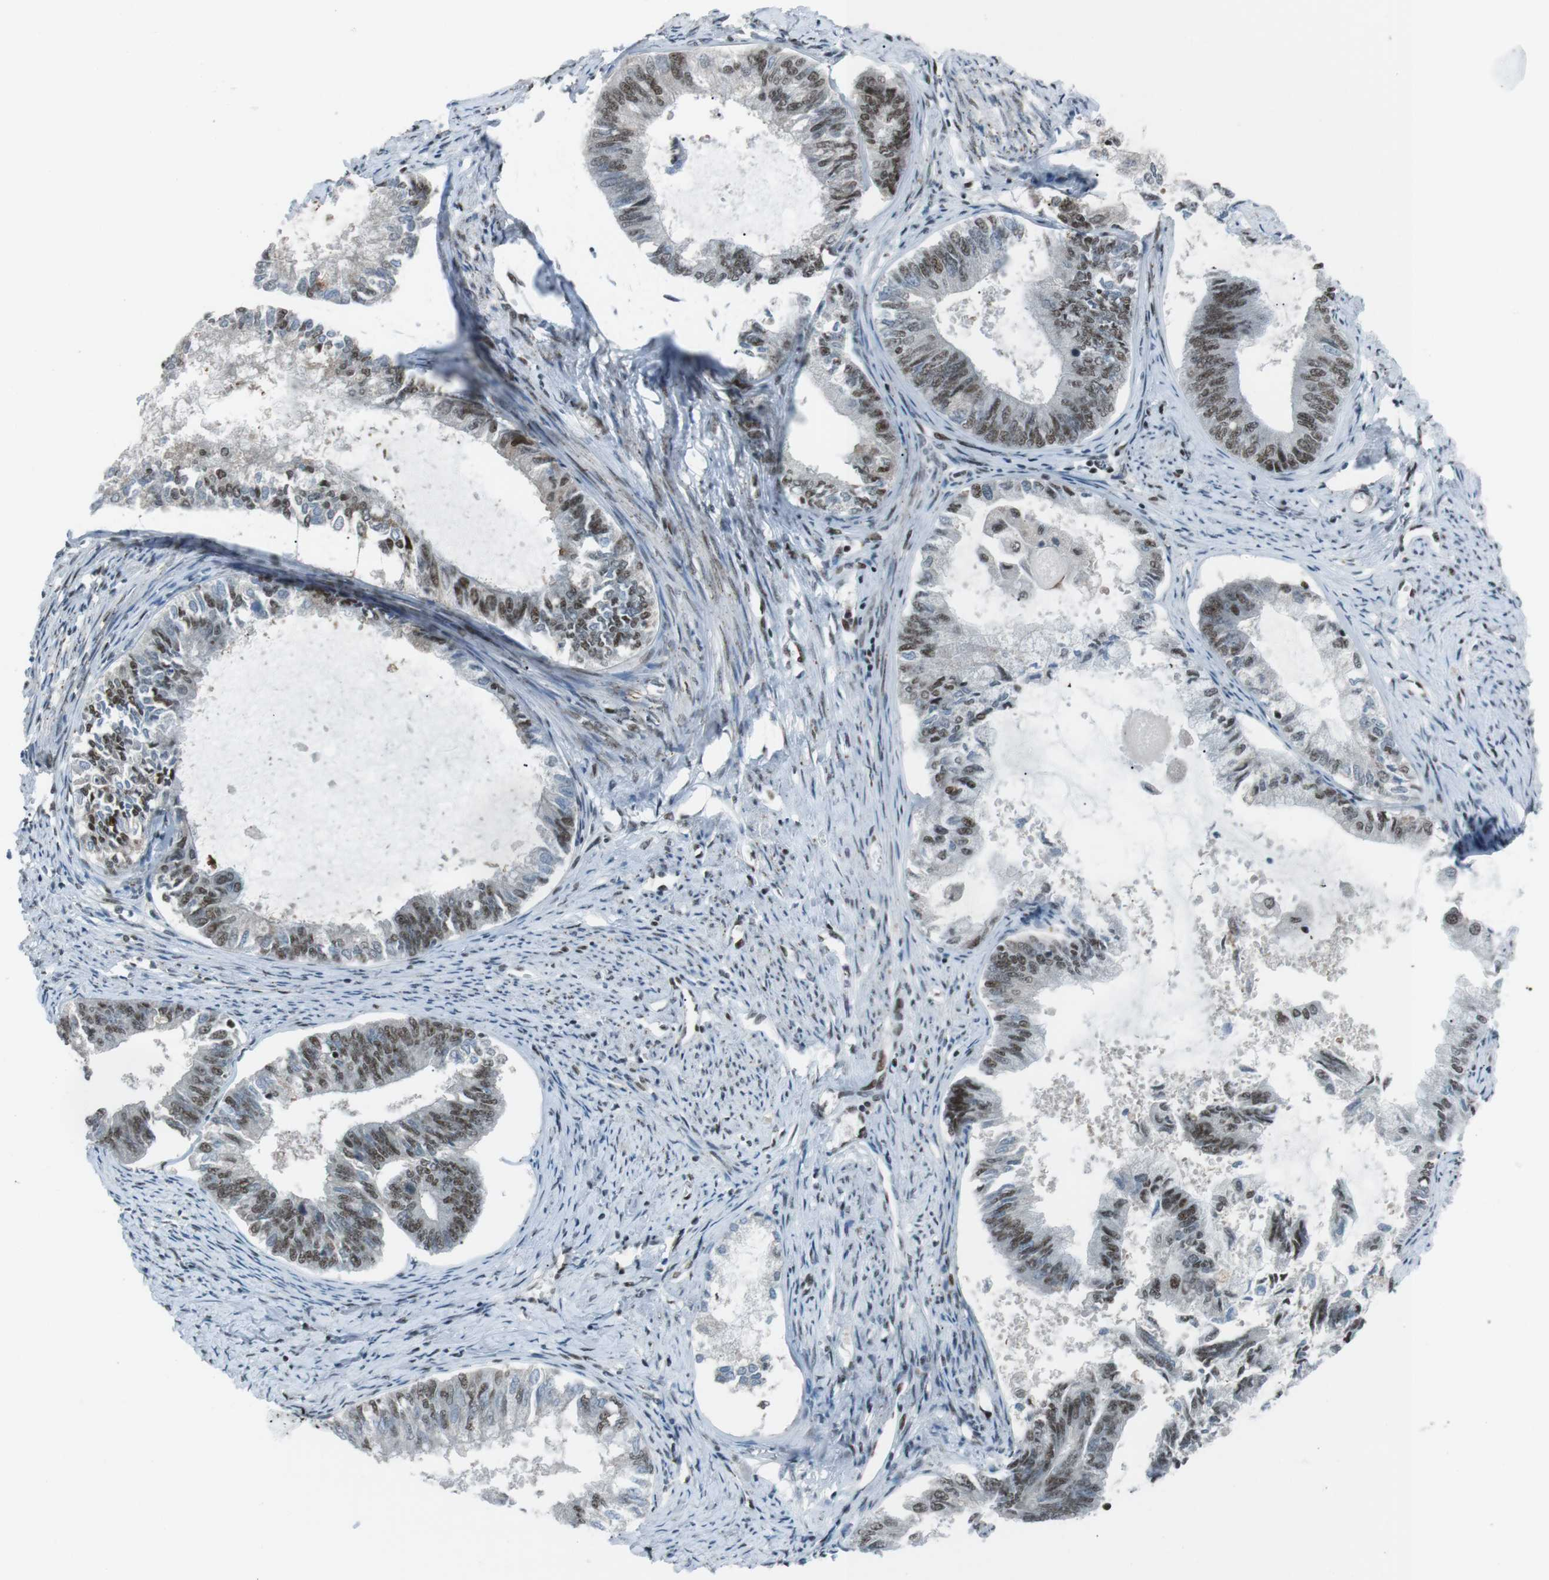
{"staining": {"intensity": "moderate", "quantity": "25%-75%", "location": "nuclear"}, "tissue": "endometrial cancer", "cell_type": "Tumor cells", "image_type": "cancer", "snomed": [{"axis": "morphology", "description": "Adenocarcinoma, NOS"}, {"axis": "topography", "description": "Endometrium"}], "caption": "This image demonstrates endometrial cancer stained with immunohistochemistry (IHC) to label a protein in brown. The nuclear of tumor cells show moderate positivity for the protein. Nuclei are counter-stained blue.", "gene": "TAF1", "patient": {"sex": "female", "age": 86}}